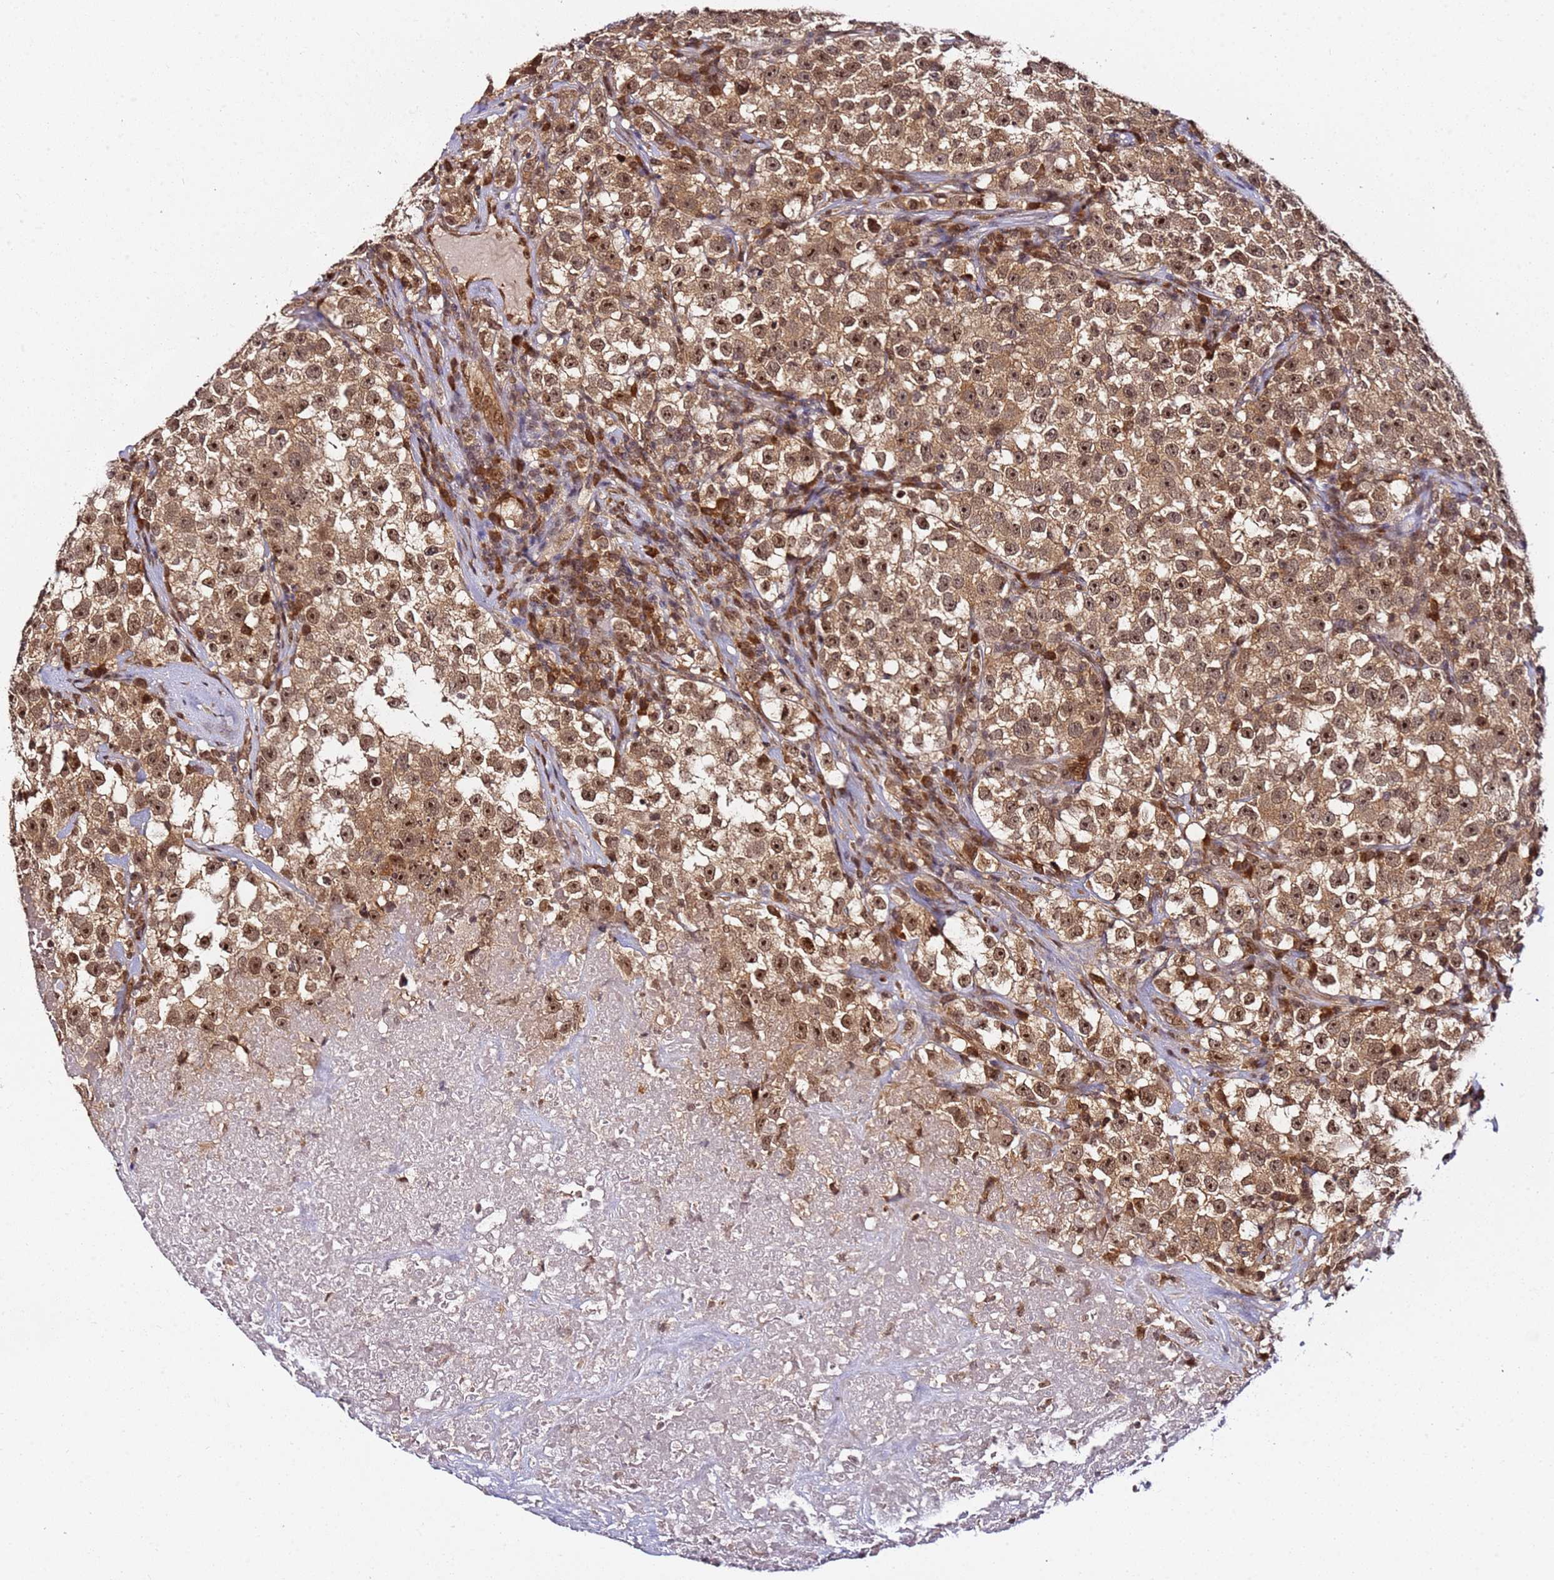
{"staining": {"intensity": "moderate", "quantity": ">75%", "location": "cytoplasmic/membranous,nuclear"}, "tissue": "testis cancer", "cell_type": "Tumor cells", "image_type": "cancer", "snomed": [{"axis": "morphology", "description": "Seminoma, NOS"}, {"axis": "topography", "description": "Testis"}], "caption": "DAB (3,3'-diaminobenzidine) immunohistochemical staining of testis cancer (seminoma) shows moderate cytoplasmic/membranous and nuclear protein expression in about >75% of tumor cells. Nuclei are stained in blue.", "gene": "RGS18", "patient": {"sex": "male", "age": 22}}